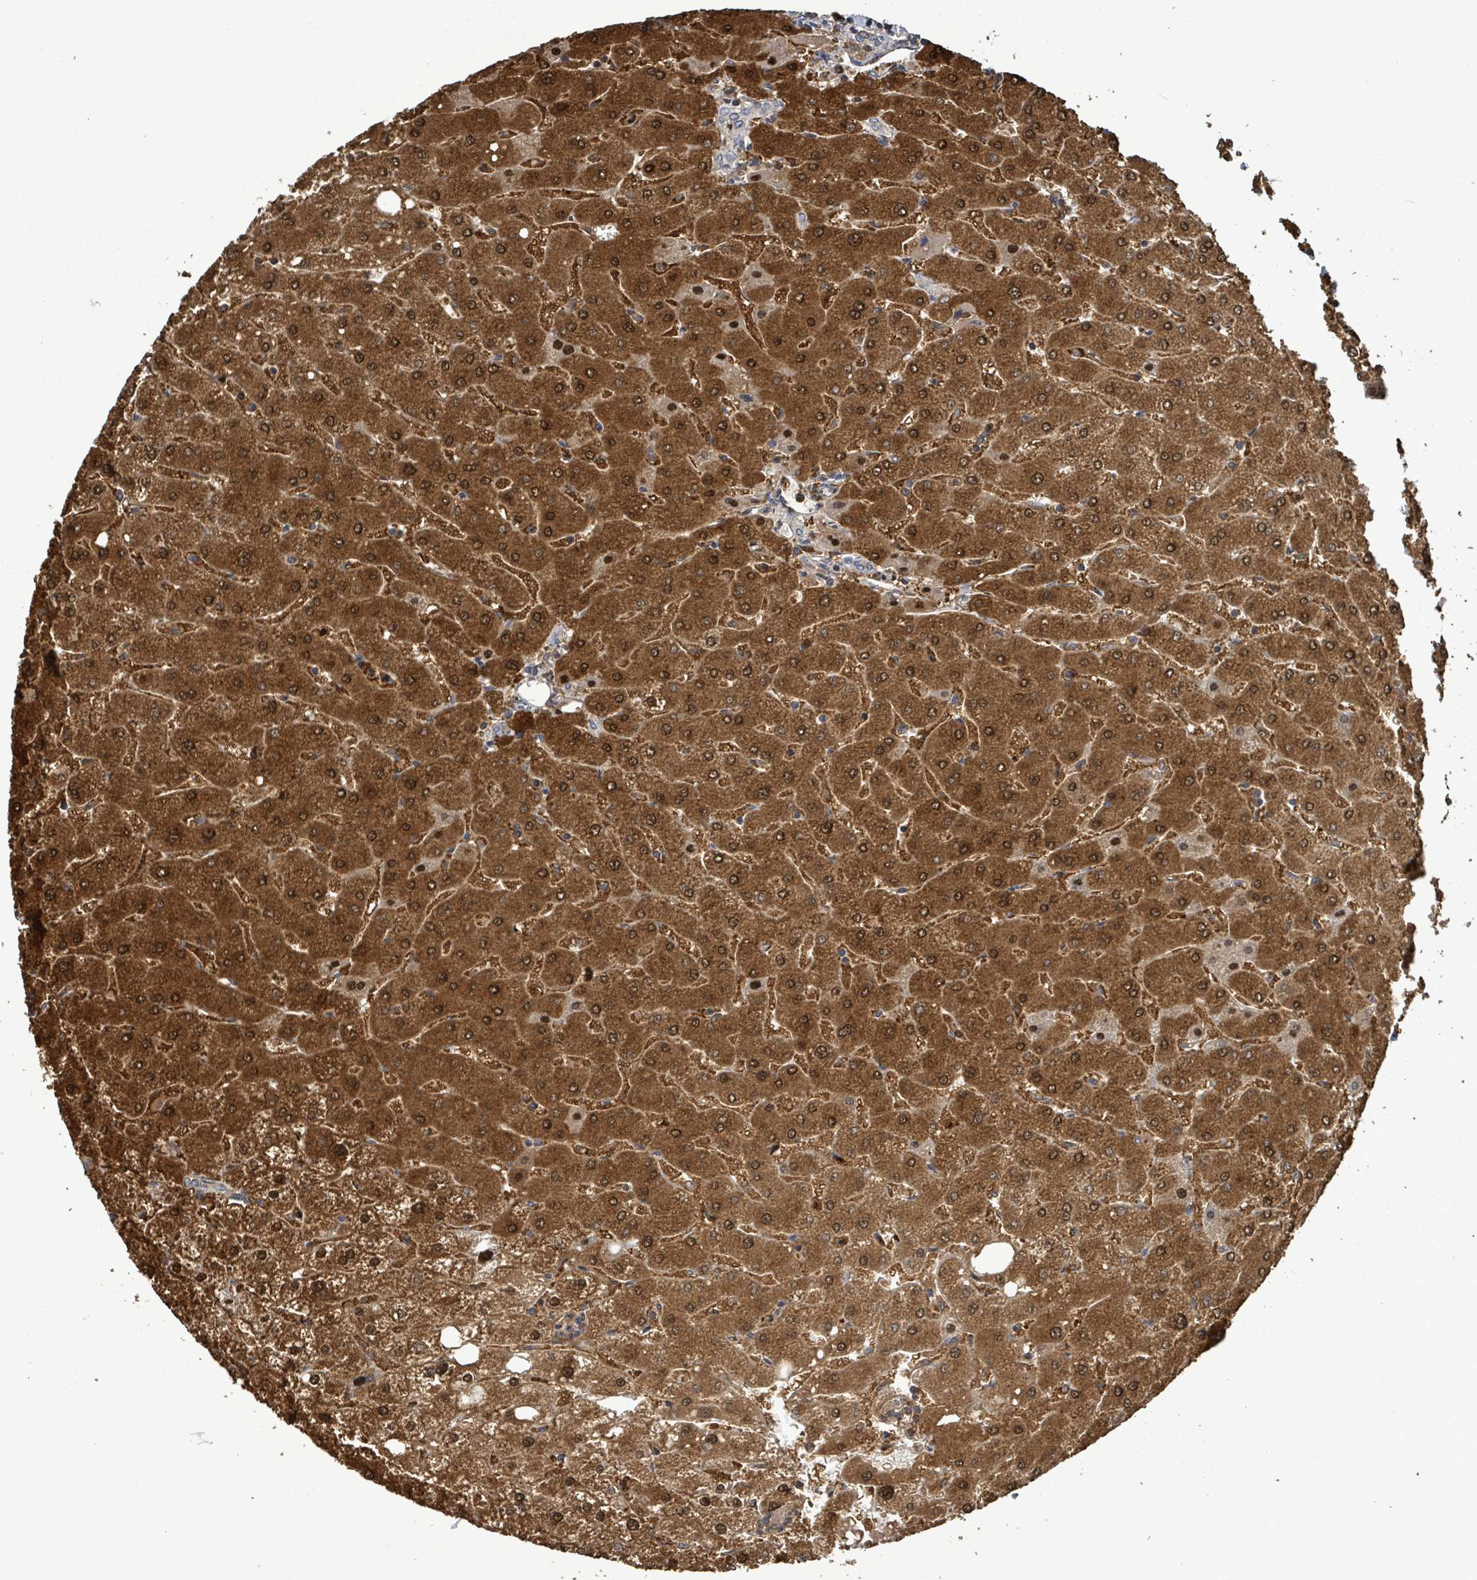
{"staining": {"intensity": "strong", "quantity": "25%-75%", "location": "cytoplasmic/membranous"}, "tissue": "liver", "cell_type": "Cholangiocytes", "image_type": "normal", "snomed": [{"axis": "morphology", "description": "Normal tissue, NOS"}, {"axis": "topography", "description": "Liver"}], "caption": "This micrograph exhibits unremarkable liver stained with immunohistochemistry (IHC) to label a protein in brown. The cytoplasmic/membranous of cholangiocytes show strong positivity for the protein. Nuclei are counter-stained blue.", "gene": "SERPINE3", "patient": {"sex": "male", "age": 67}}